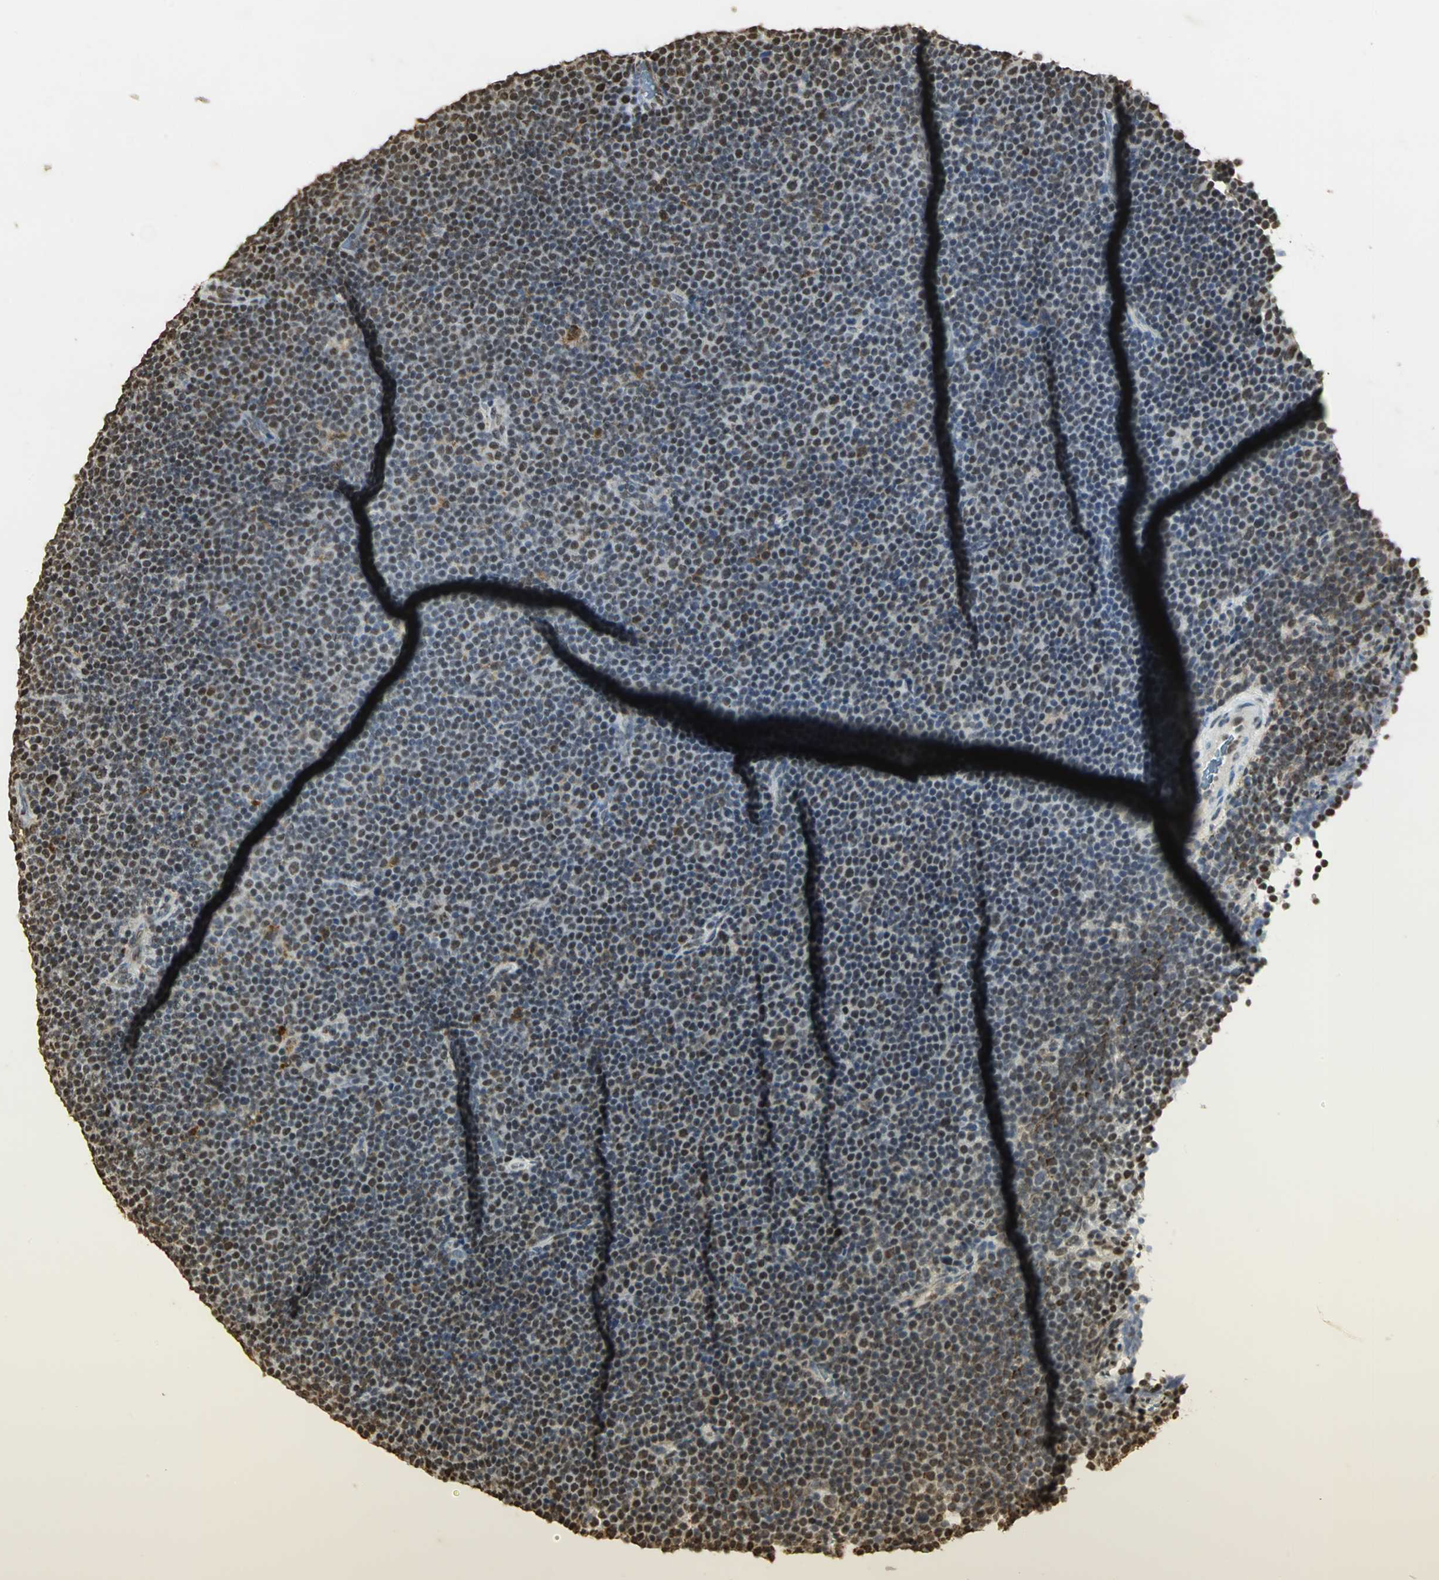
{"staining": {"intensity": "strong", "quantity": "25%-75%", "location": "nuclear"}, "tissue": "lymphoma", "cell_type": "Tumor cells", "image_type": "cancer", "snomed": [{"axis": "morphology", "description": "Malignant lymphoma, non-Hodgkin's type, Low grade"}, {"axis": "topography", "description": "Lymph node"}], "caption": "Immunohistochemistry (IHC) micrograph of neoplastic tissue: human lymphoma stained using immunohistochemistry shows high levels of strong protein expression localized specifically in the nuclear of tumor cells, appearing as a nuclear brown color.", "gene": "SET", "patient": {"sex": "female", "age": 67}}